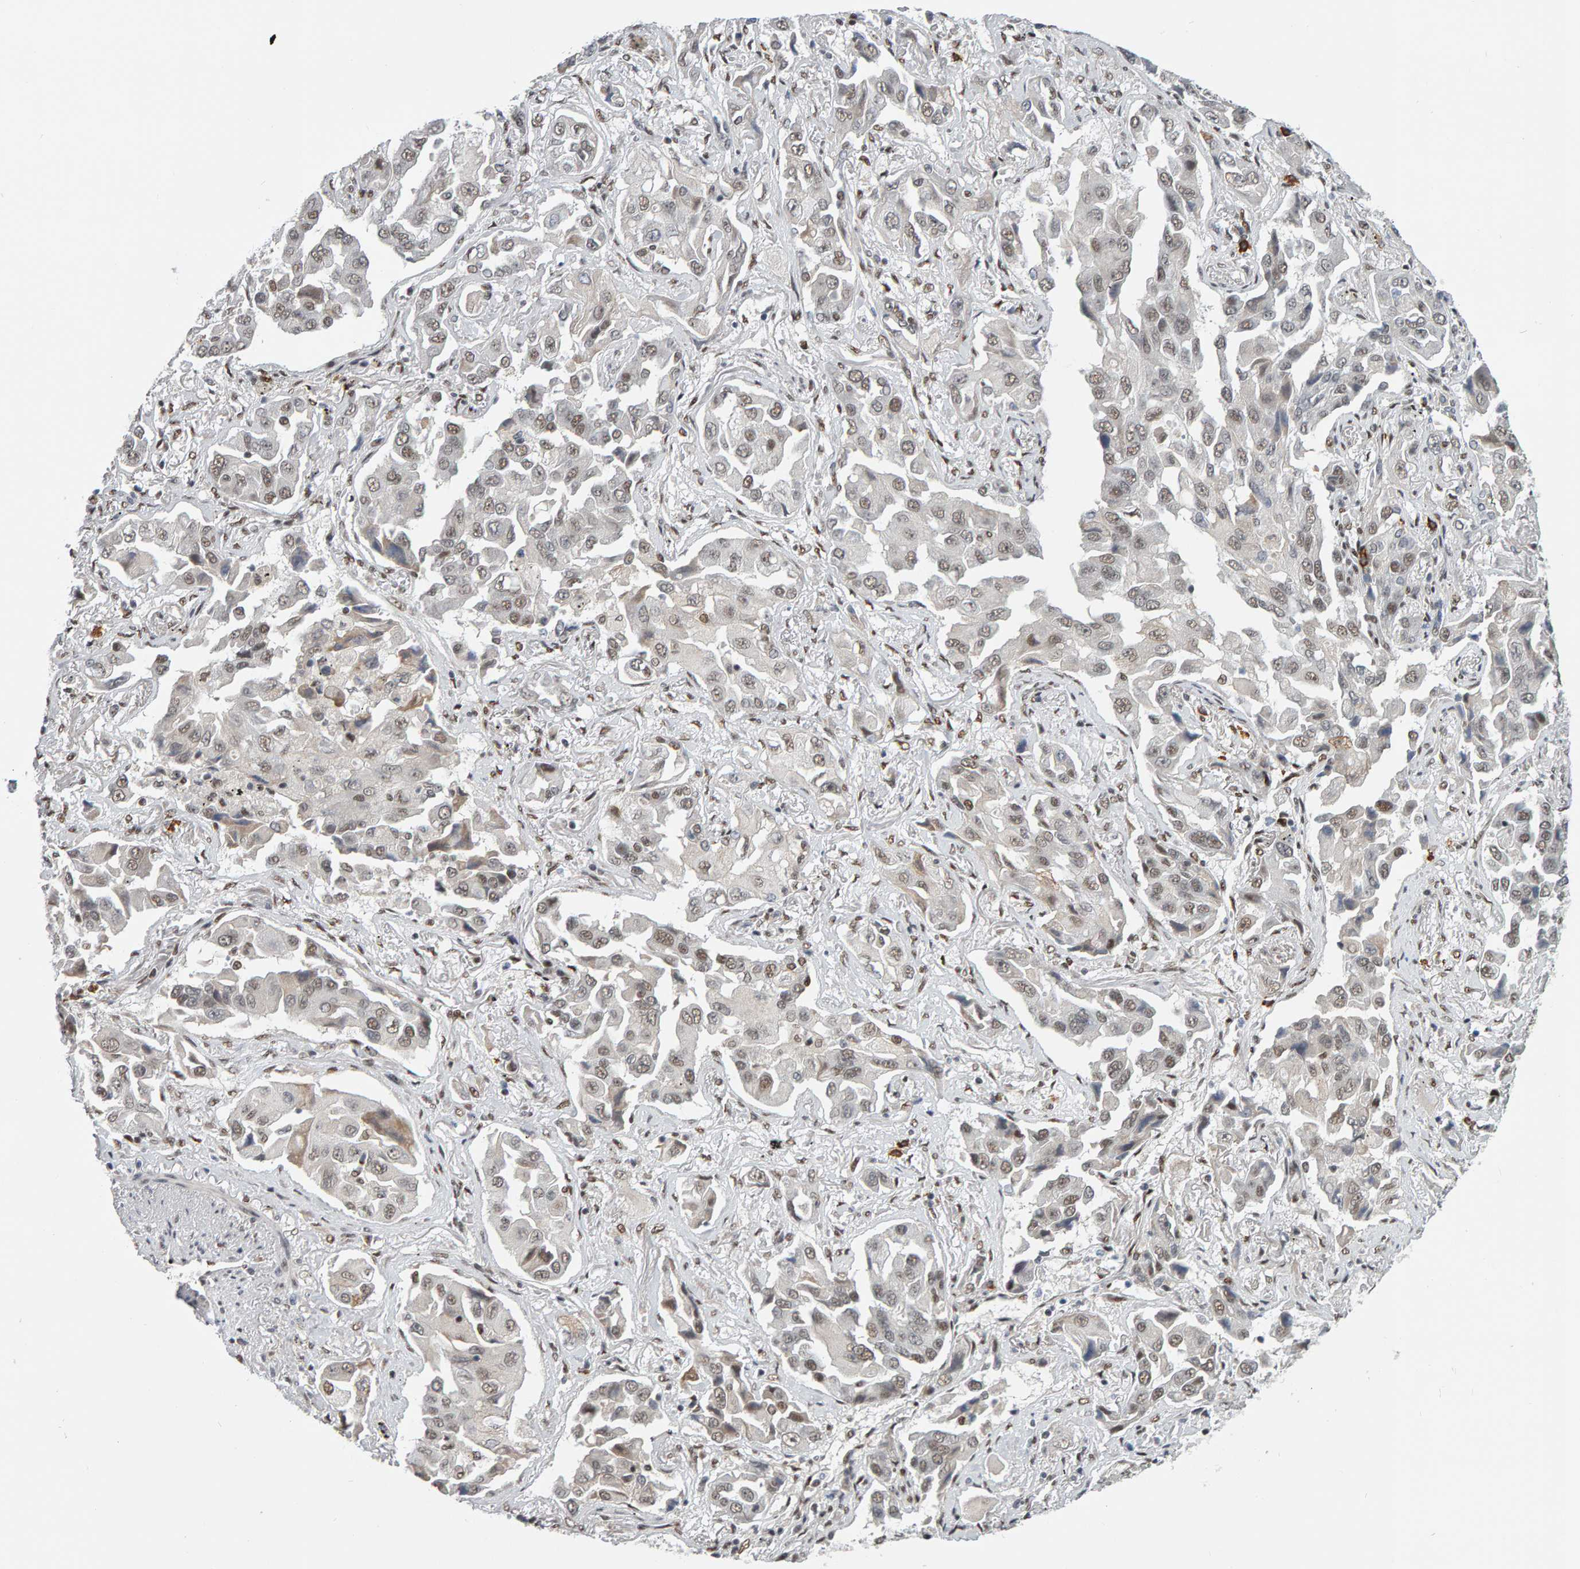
{"staining": {"intensity": "weak", "quantity": ">75%", "location": "nuclear"}, "tissue": "lung cancer", "cell_type": "Tumor cells", "image_type": "cancer", "snomed": [{"axis": "morphology", "description": "Adenocarcinoma, NOS"}, {"axis": "topography", "description": "Lung"}], "caption": "Human lung cancer (adenocarcinoma) stained for a protein (brown) displays weak nuclear positive positivity in approximately >75% of tumor cells.", "gene": "ATF7IP", "patient": {"sex": "female", "age": 65}}